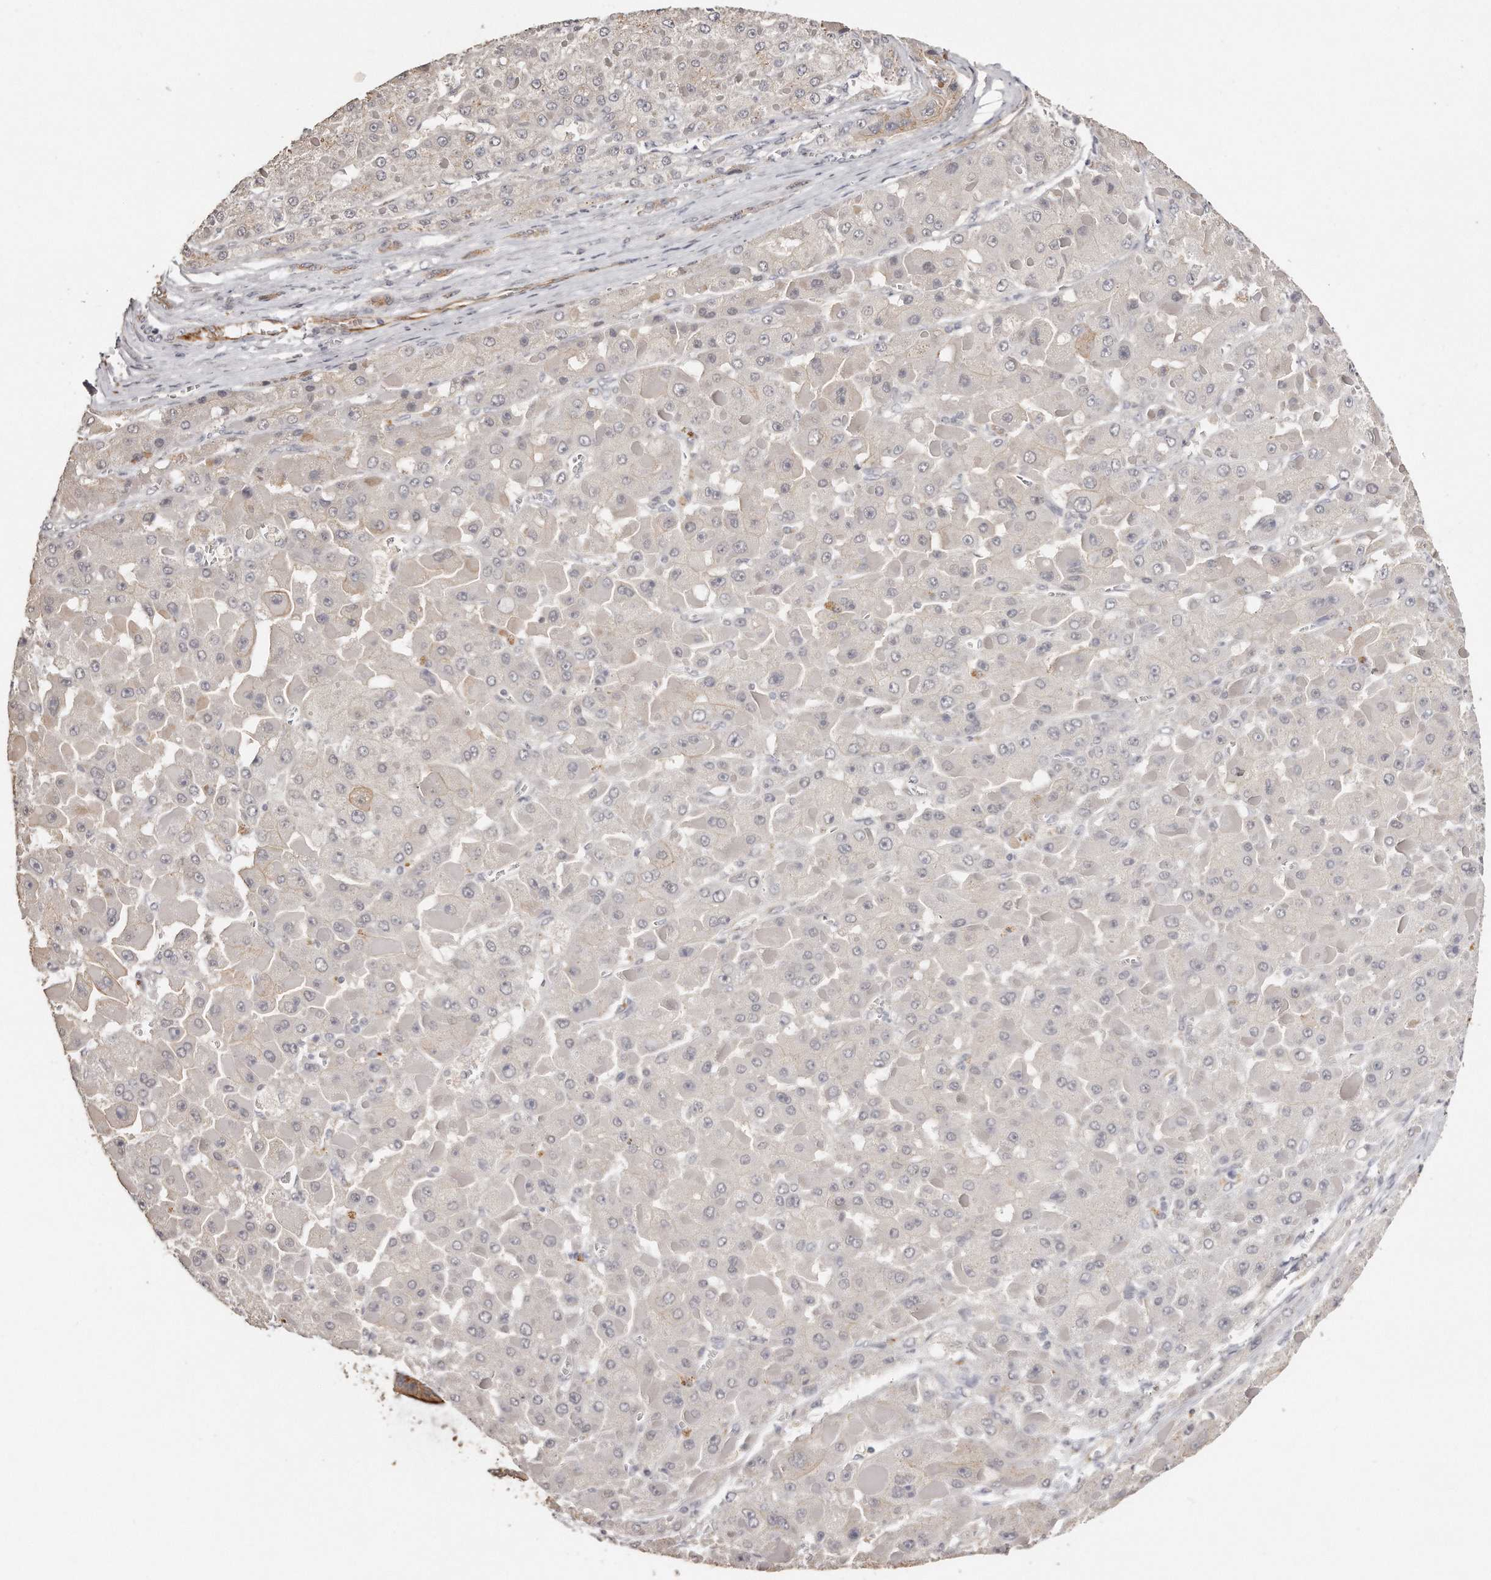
{"staining": {"intensity": "negative", "quantity": "none", "location": "none"}, "tissue": "liver cancer", "cell_type": "Tumor cells", "image_type": "cancer", "snomed": [{"axis": "morphology", "description": "Carcinoma, Hepatocellular, NOS"}, {"axis": "topography", "description": "Liver"}], "caption": "Immunohistochemistry (IHC) of liver cancer (hepatocellular carcinoma) displays no positivity in tumor cells. Nuclei are stained in blue.", "gene": "ZYG11A", "patient": {"sex": "female", "age": 73}}